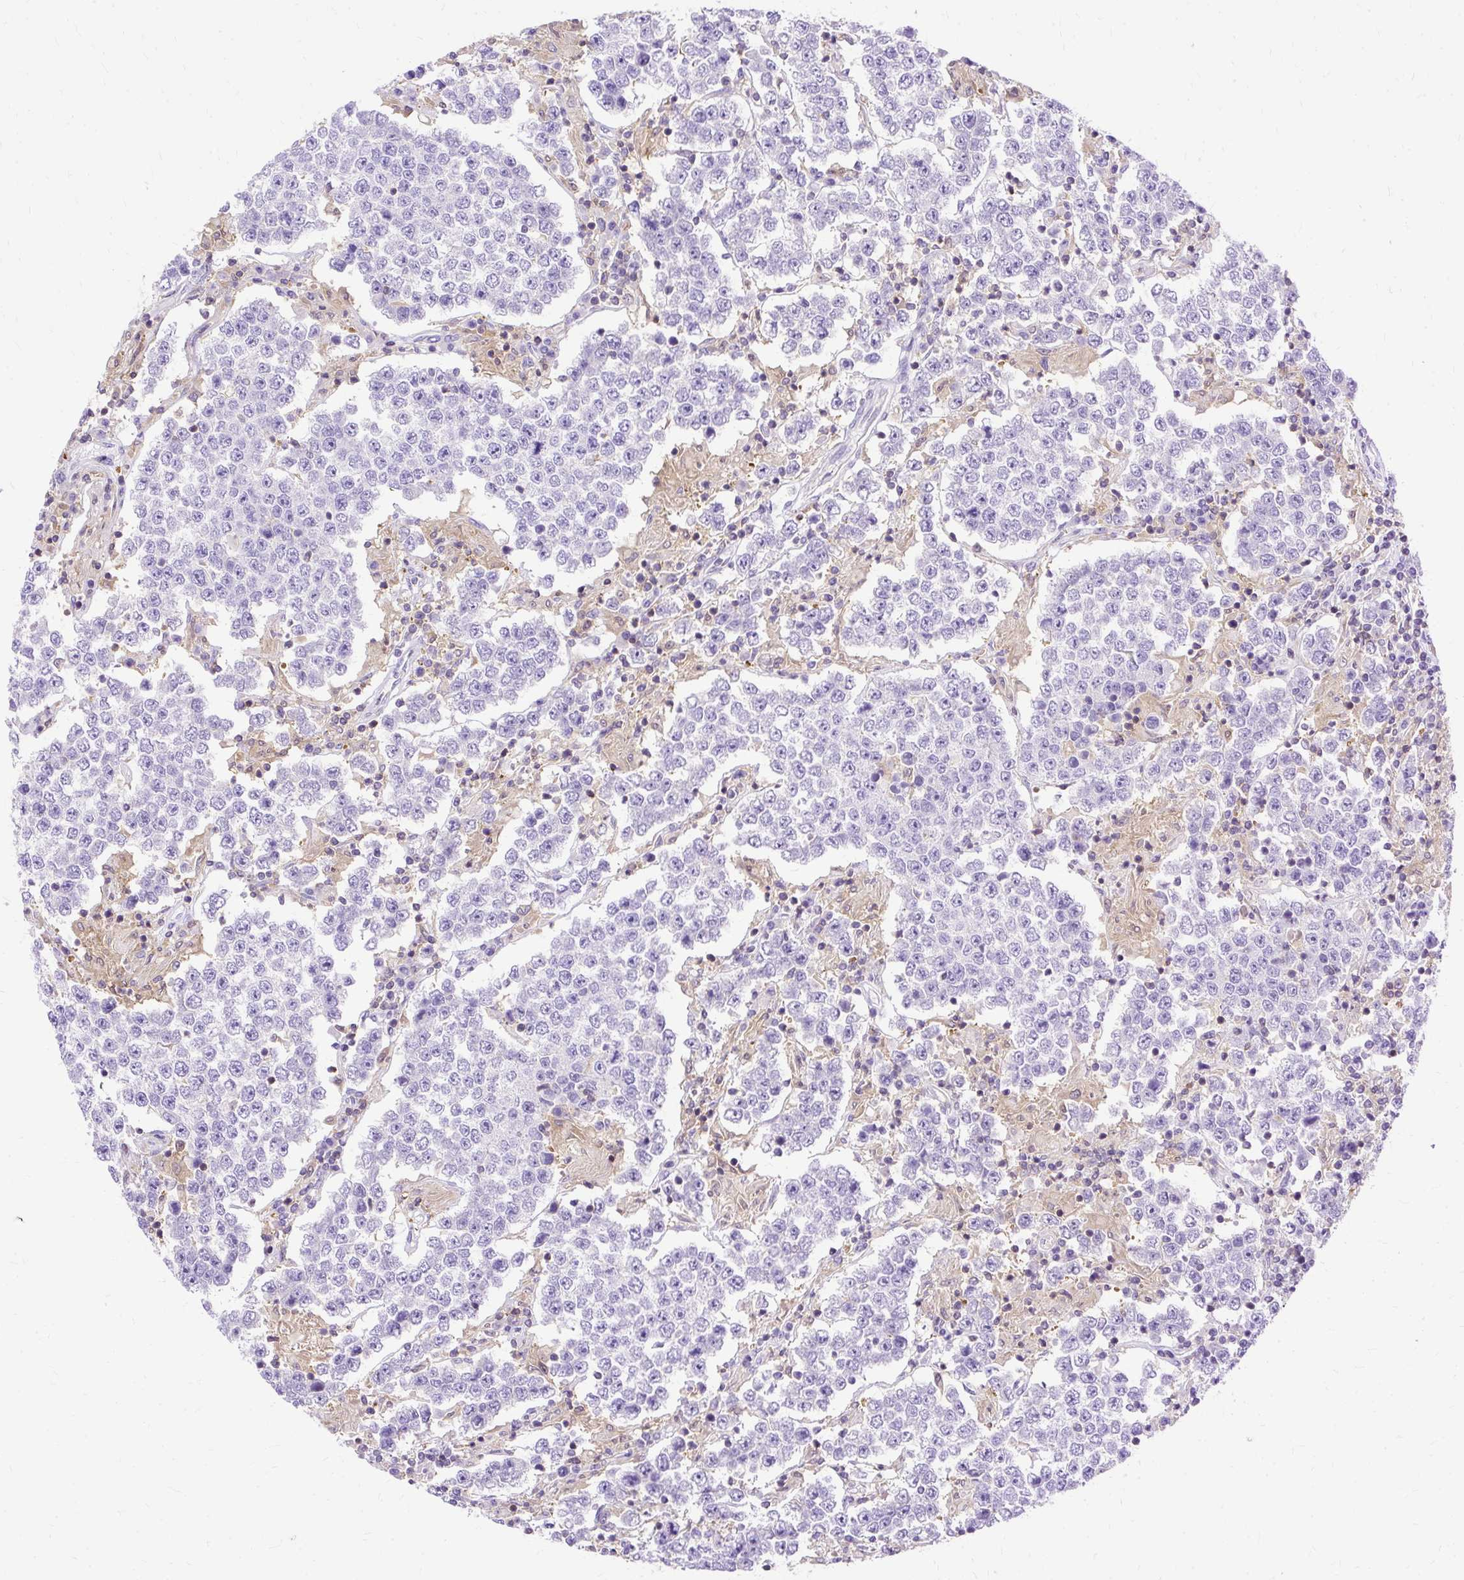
{"staining": {"intensity": "negative", "quantity": "none", "location": "none"}, "tissue": "testis cancer", "cell_type": "Tumor cells", "image_type": "cancer", "snomed": [{"axis": "morphology", "description": "Normal tissue, NOS"}, {"axis": "morphology", "description": "Urothelial carcinoma, High grade"}, {"axis": "morphology", "description": "Seminoma, NOS"}, {"axis": "morphology", "description": "Carcinoma, Embryonal, NOS"}, {"axis": "topography", "description": "Urinary bladder"}, {"axis": "topography", "description": "Testis"}], "caption": "A histopathology image of human urothelial carcinoma (high-grade) (testis) is negative for staining in tumor cells.", "gene": "TWF2", "patient": {"sex": "male", "age": 41}}